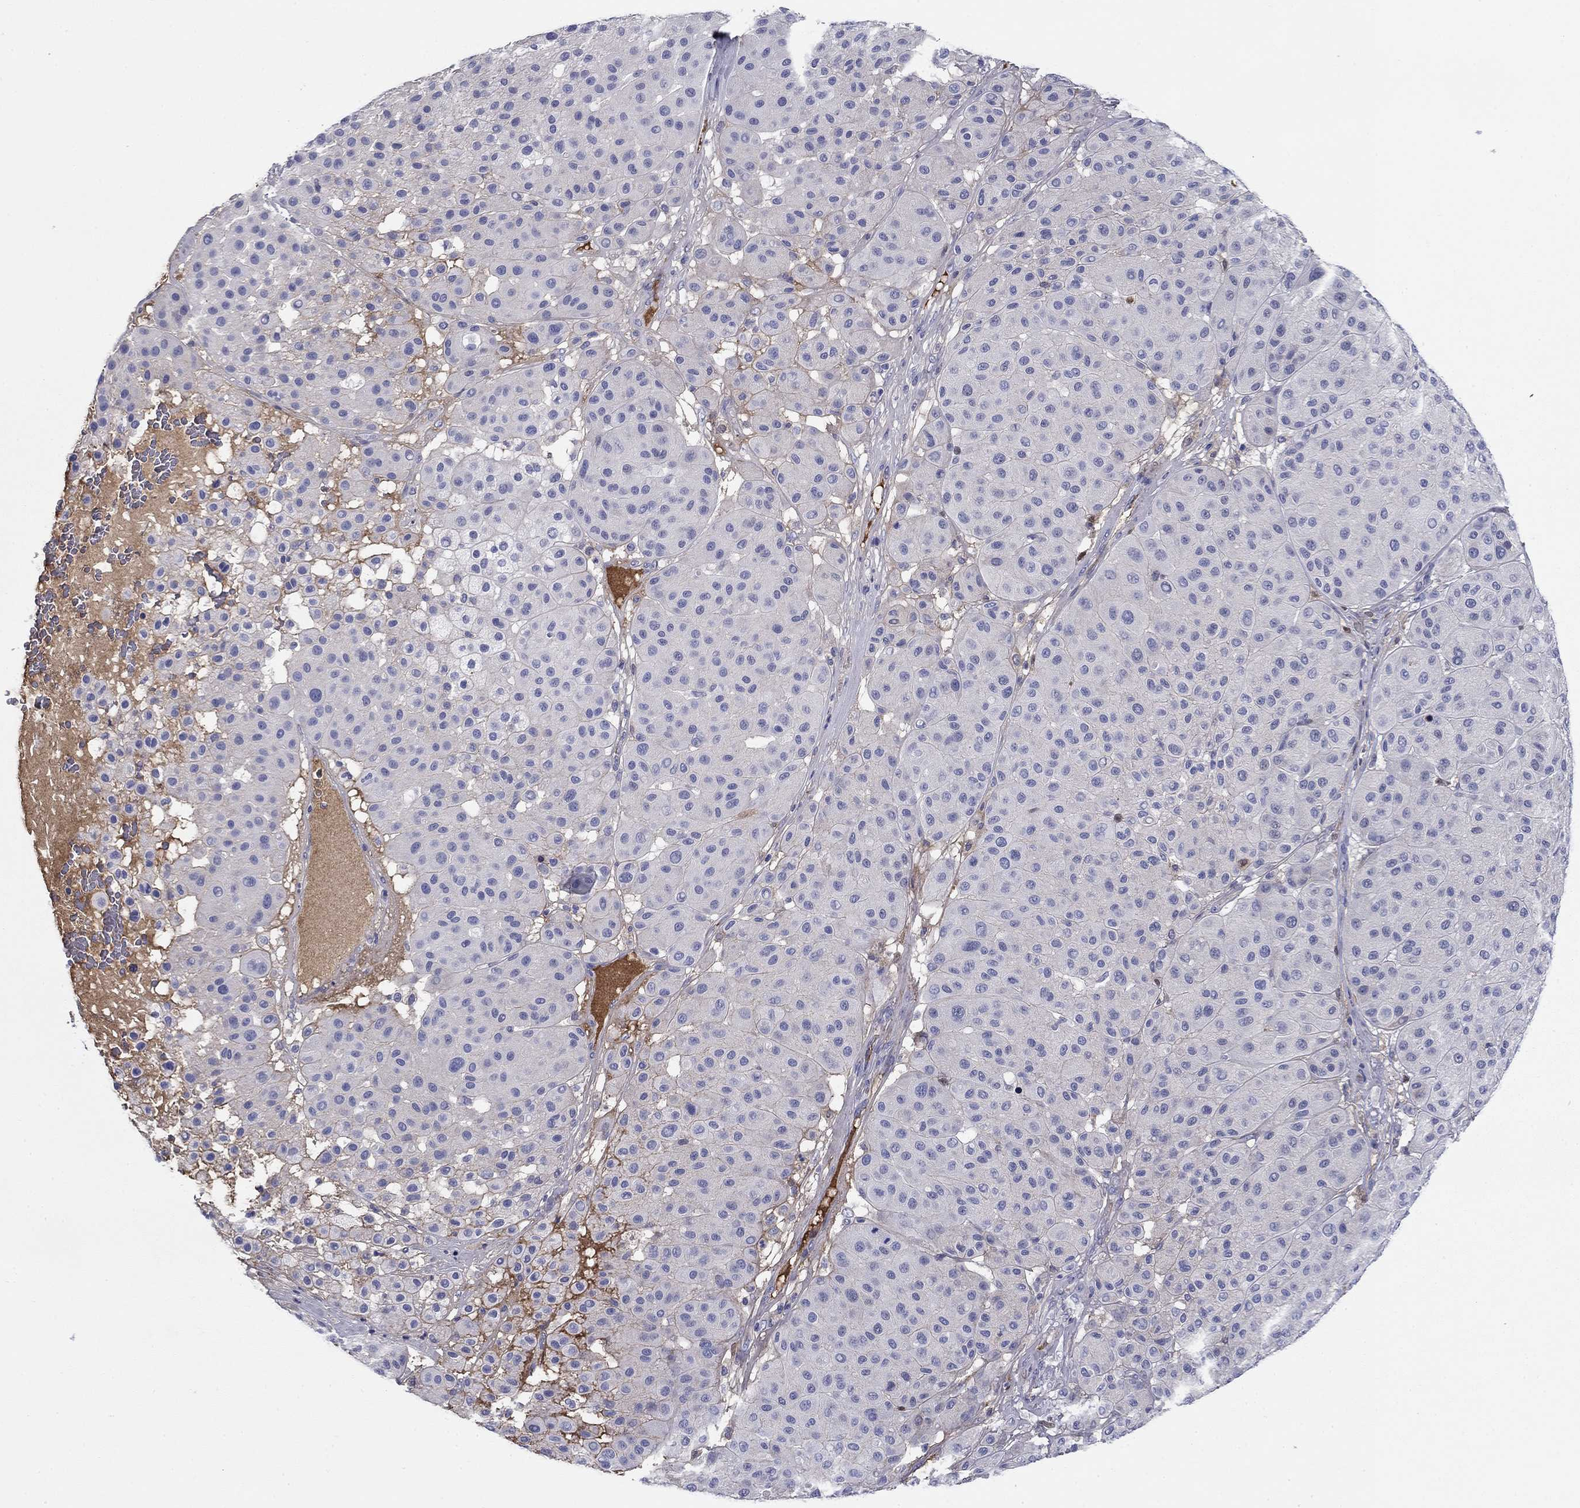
{"staining": {"intensity": "negative", "quantity": "none", "location": "none"}, "tissue": "melanoma", "cell_type": "Tumor cells", "image_type": "cancer", "snomed": [{"axis": "morphology", "description": "Malignant melanoma, Metastatic site"}, {"axis": "topography", "description": "Smooth muscle"}], "caption": "Tumor cells show no significant protein expression in malignant melanoma (metastatic site).", "gene": "CPLX4", "patient": {"sex": "male", "age": 41}}